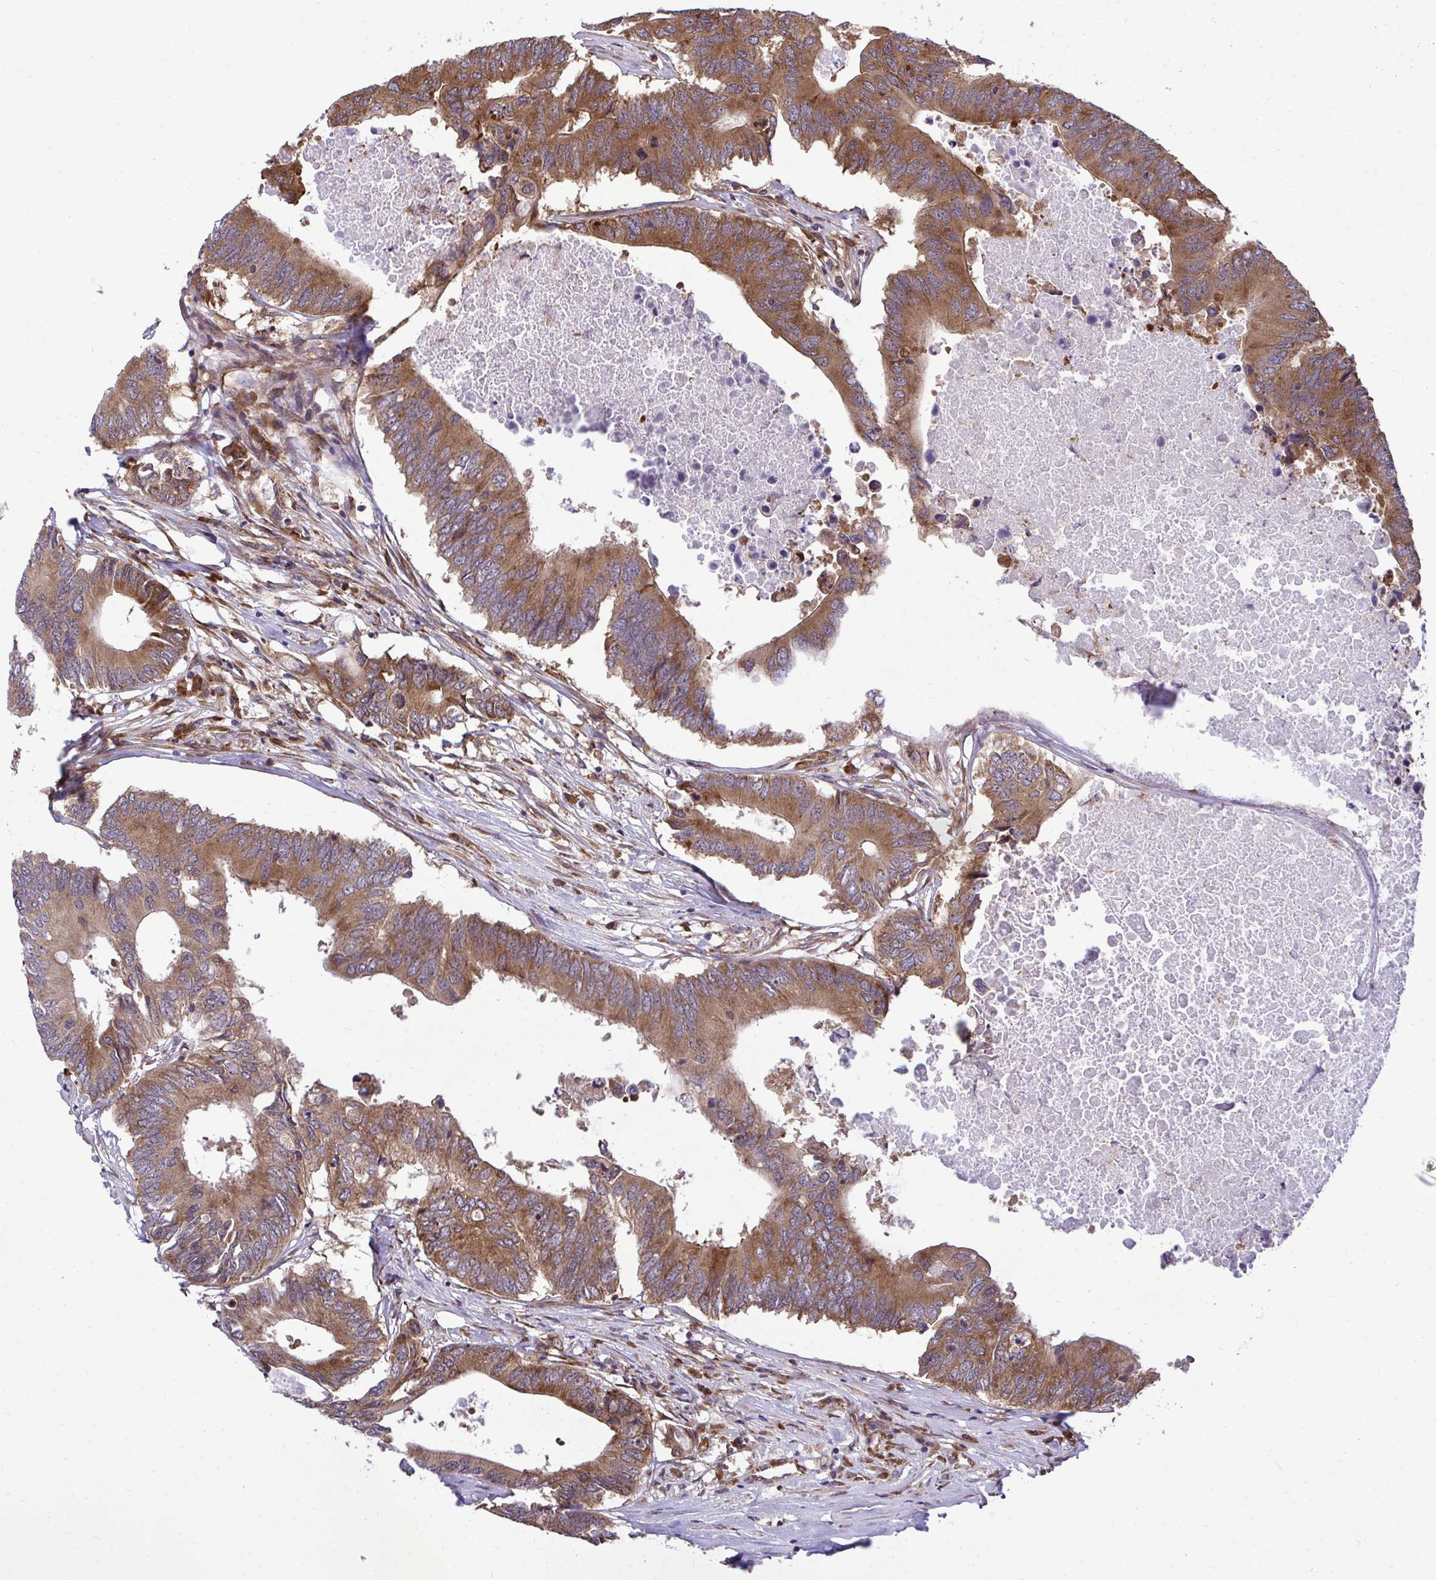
{"staining": {"intensity": "strong", "quantity": ">75%", "location": "cytoplasmic/membranous"}, "tissue": "colorectal cancer", "cell_type": "Tumor cells", "image_type": "cancer", "snomed": [{"axis": "morphology", "description": "Adenocarcinoma, NOS"}, {"axis": "topography", "description": "Colon"}], "caption": "Human colorectal adenocarcinoma stained with a protein marker displays strong staining in tumor cells.", "gene": "RPS15", "patient": {"sex": "male", "age": 71}}